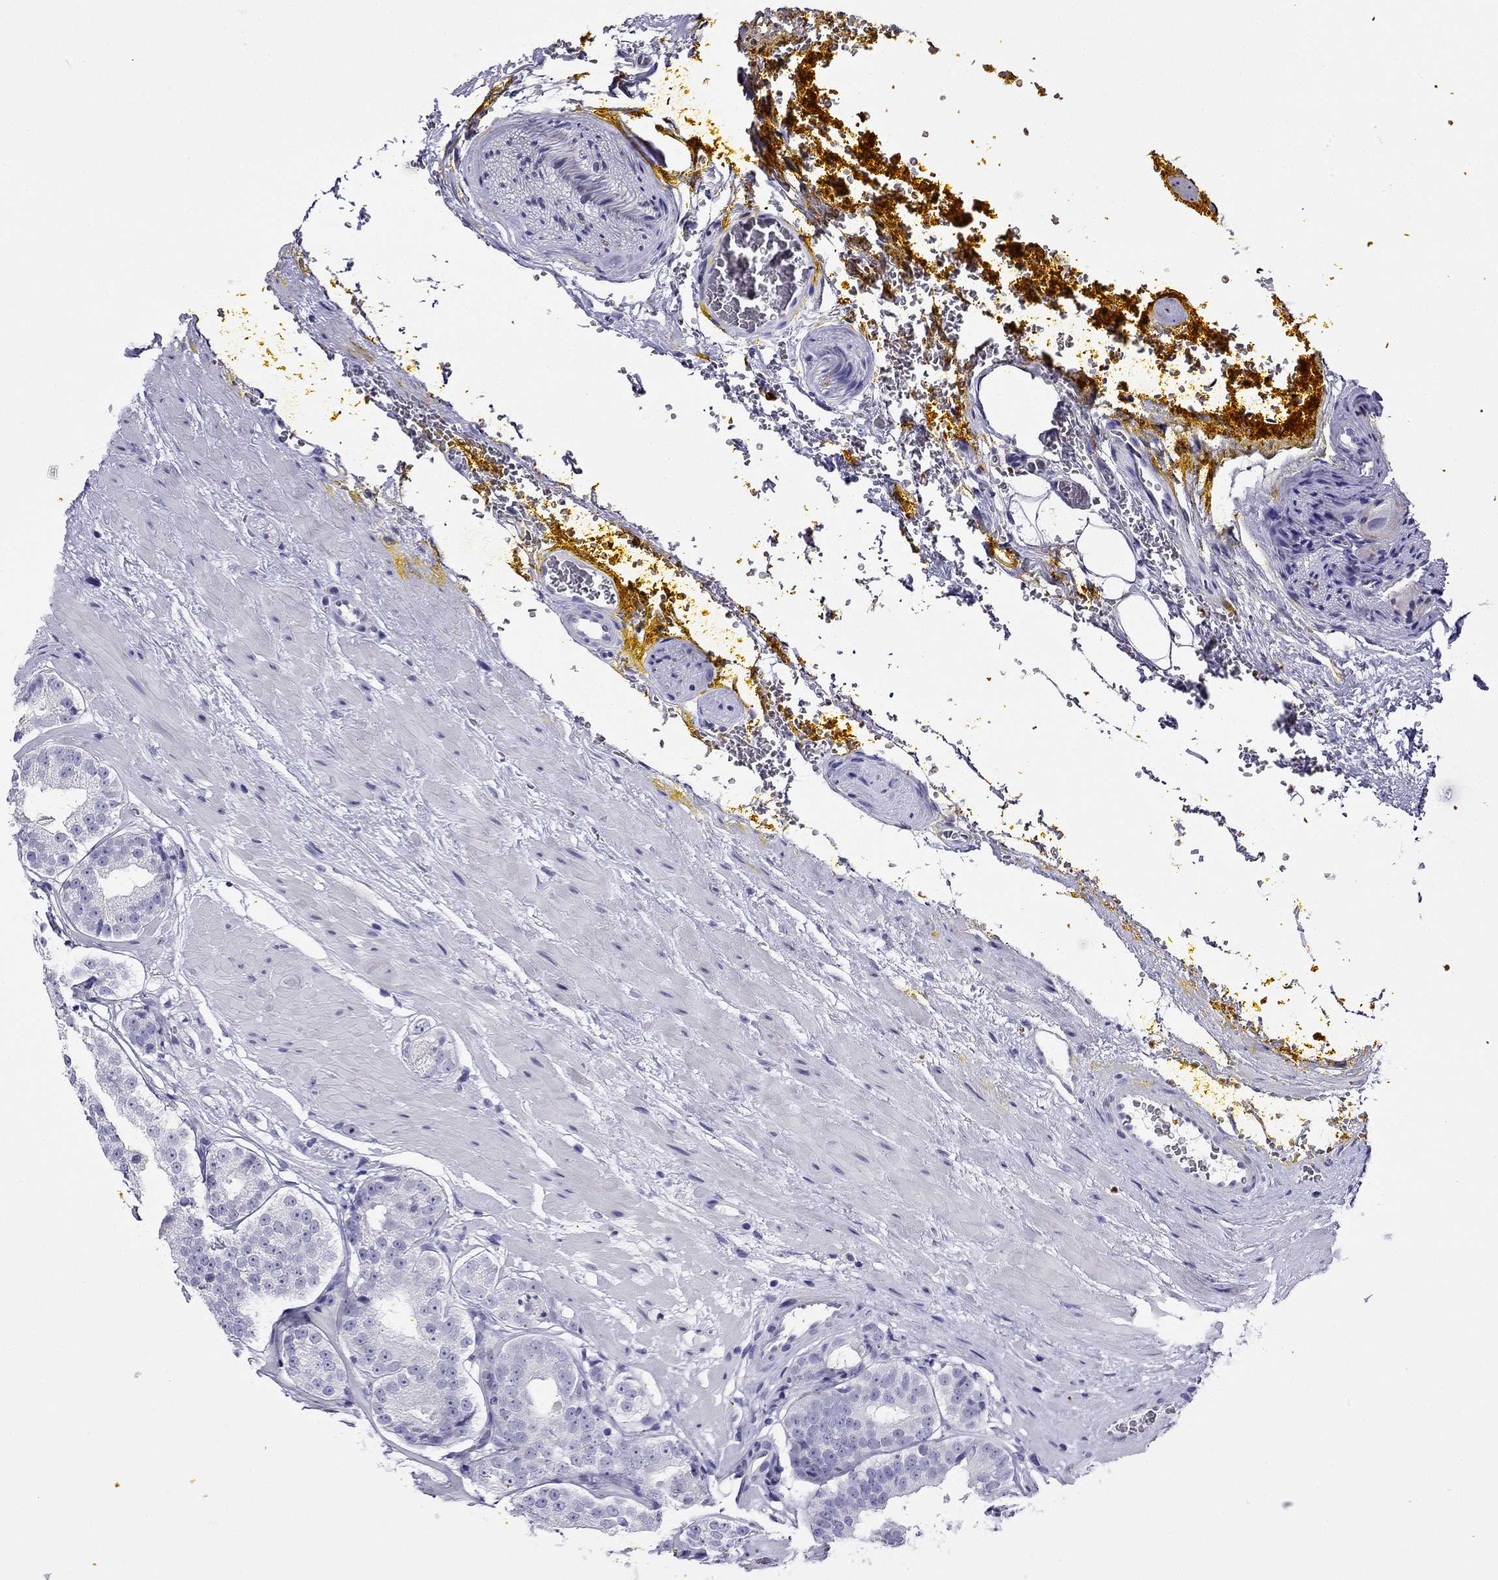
{"staining": {"intensity": "negative", "quantity": "none", "location": "none"}, "tissue": "prostate cancer", "cell_type": "Tumor cells", "image_type": "cancer", "snomed": [{"axis": "morphology", "description": "Adenocarcinoma, Low grade"}, {"axis": "topography", "description": "Prostate"}], "caption": "IHC image of human prostate cancer (low-grade adenocarcinoma) stained for a protein (brown), which shows no staining in tumor cells.", "gene": "KCNJ10", "patient": {"sex": "male", "age": 60}}